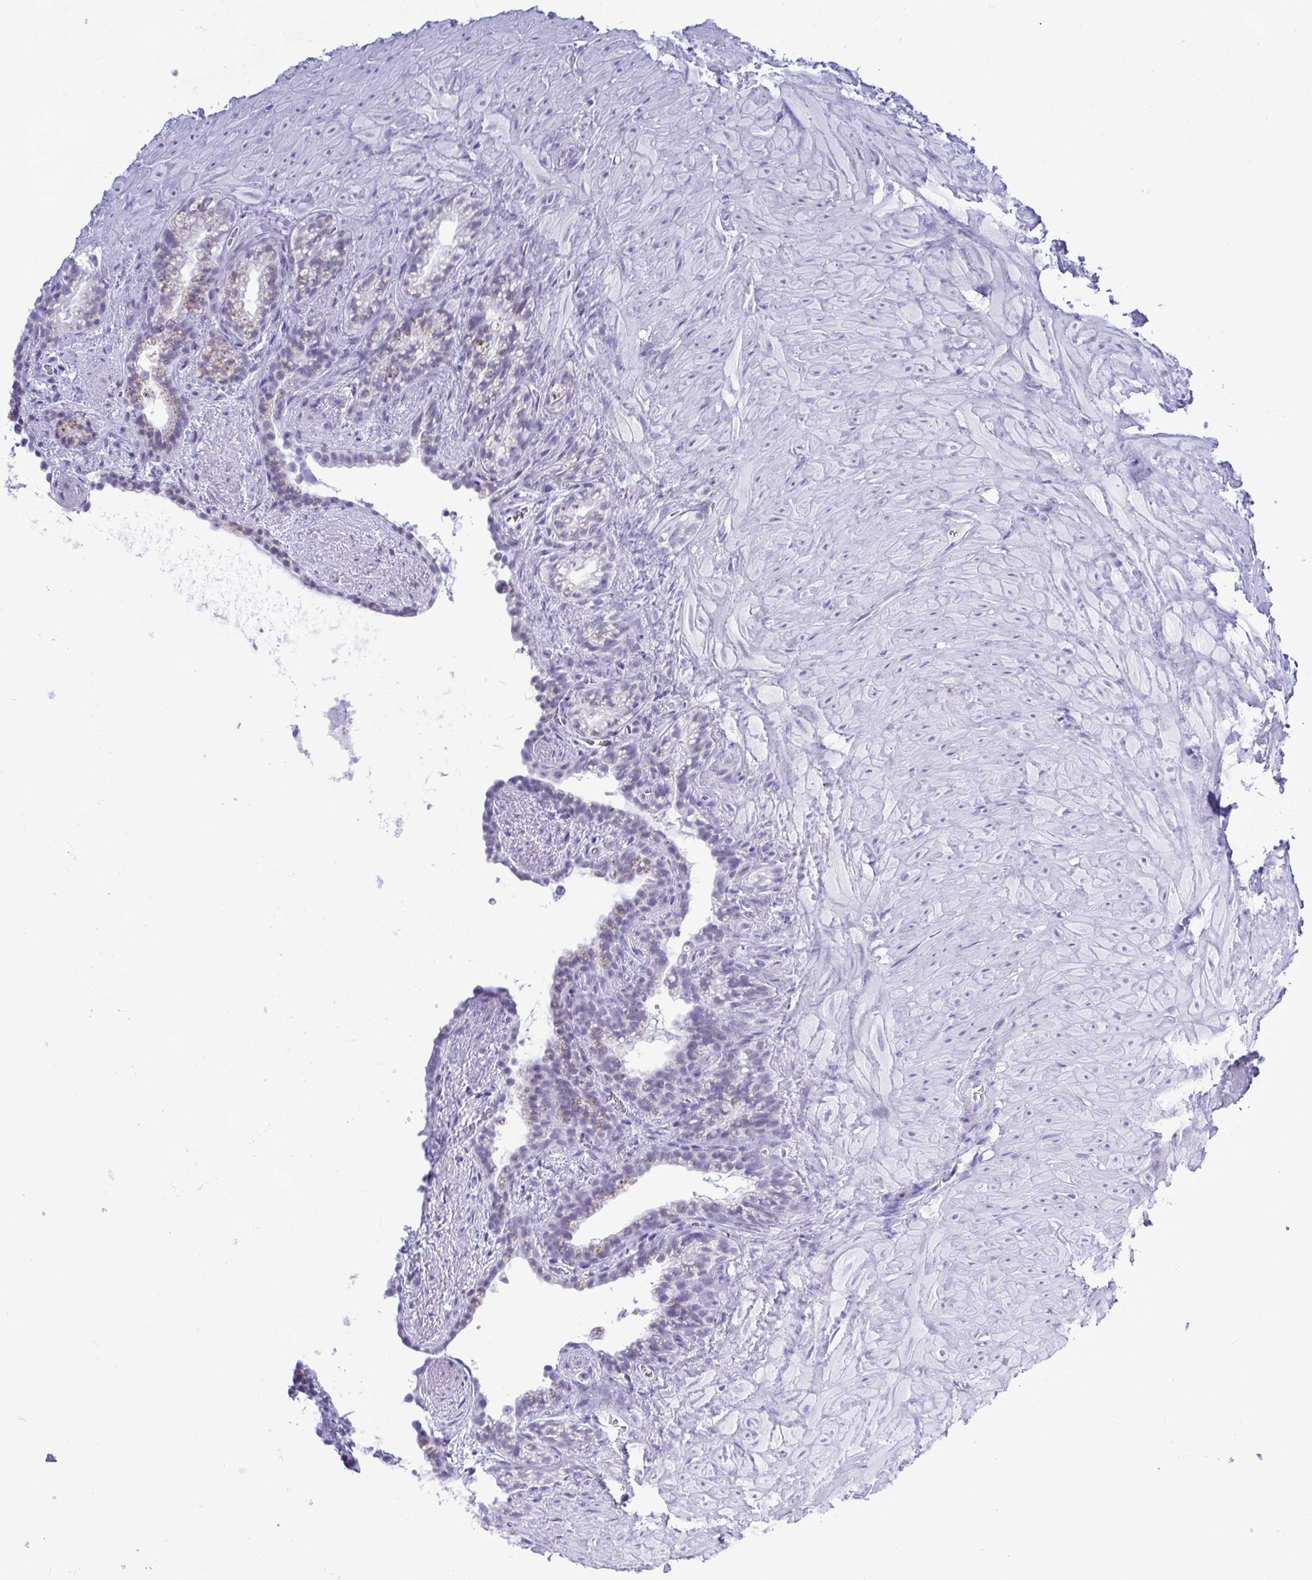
{"staining": {"intensity": "negative", "quantity": "none", "location": "none"}, "tissue": "seminal vesicle", "cell_type": "Glandular cells", "image_type": "normal", "snomed": [{"axis": "morphology", "description": "Normal tissue, NOS"}, {"axis": "topography", "description": "Seminal veicle"}], "caption": "The image exhibits no significant staining in glandular cells of seminal vesicle. (IHC, brightfield microscopy, high magnification).", "gene": "THOP1", "patient": {"sex": "male", "age": 76}}